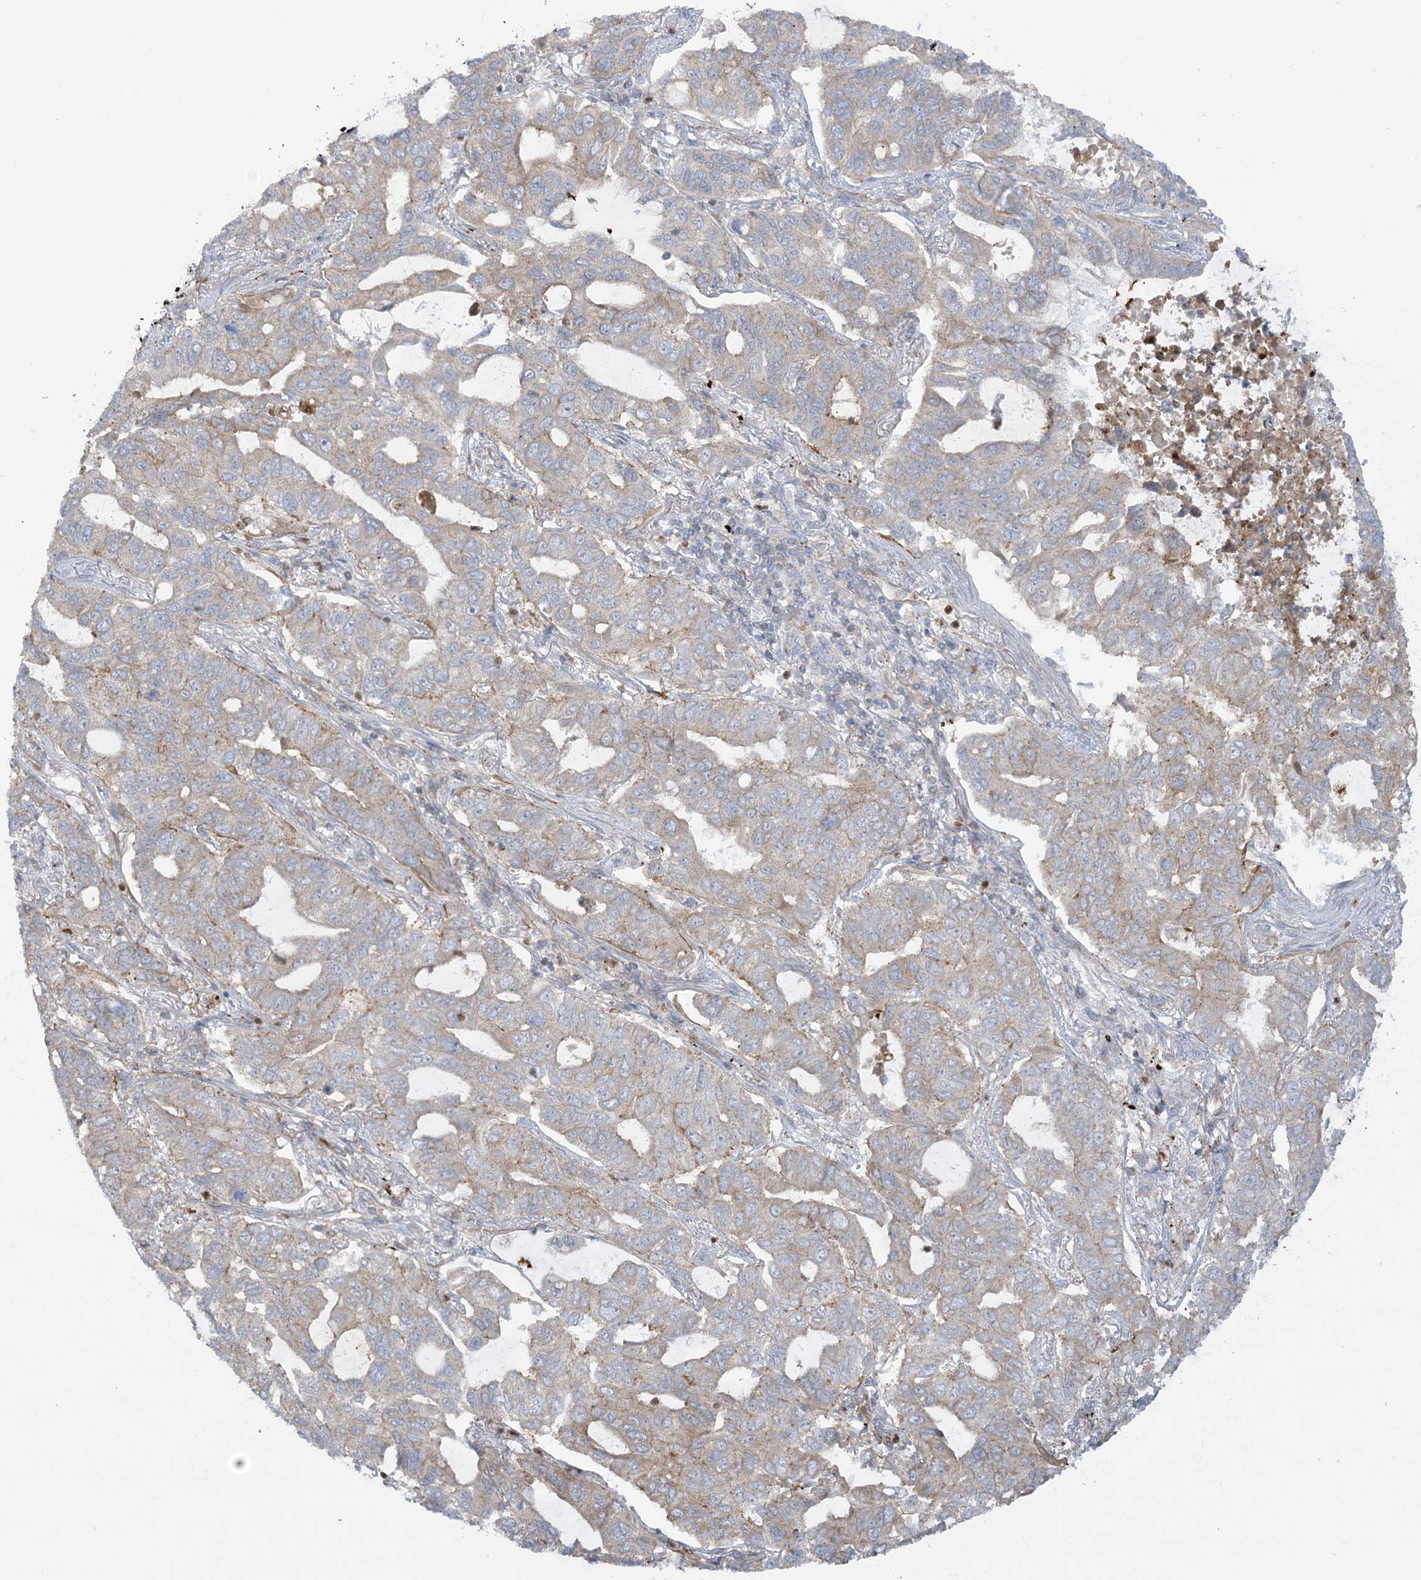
{"staining": {"intensity": "weak", "quantity": "25%-75%", "location": "cytoplasmic/membranous"}, "tissue": "lung cancer", "cell_type": "Tumor cells", "image_type": "cancer", "snomed": [{"axis": "morphology", "description": "Adenocarcinoma, NOS"}, {"axis": "topography", "description": "Lung"}], "caption": "Lung cancer (adenocarcinoma) stained with a protein marker exhibits weak staining in tumor cells.", "gene": "ICMT", "patient": {"sex": "male", "age": 64}}